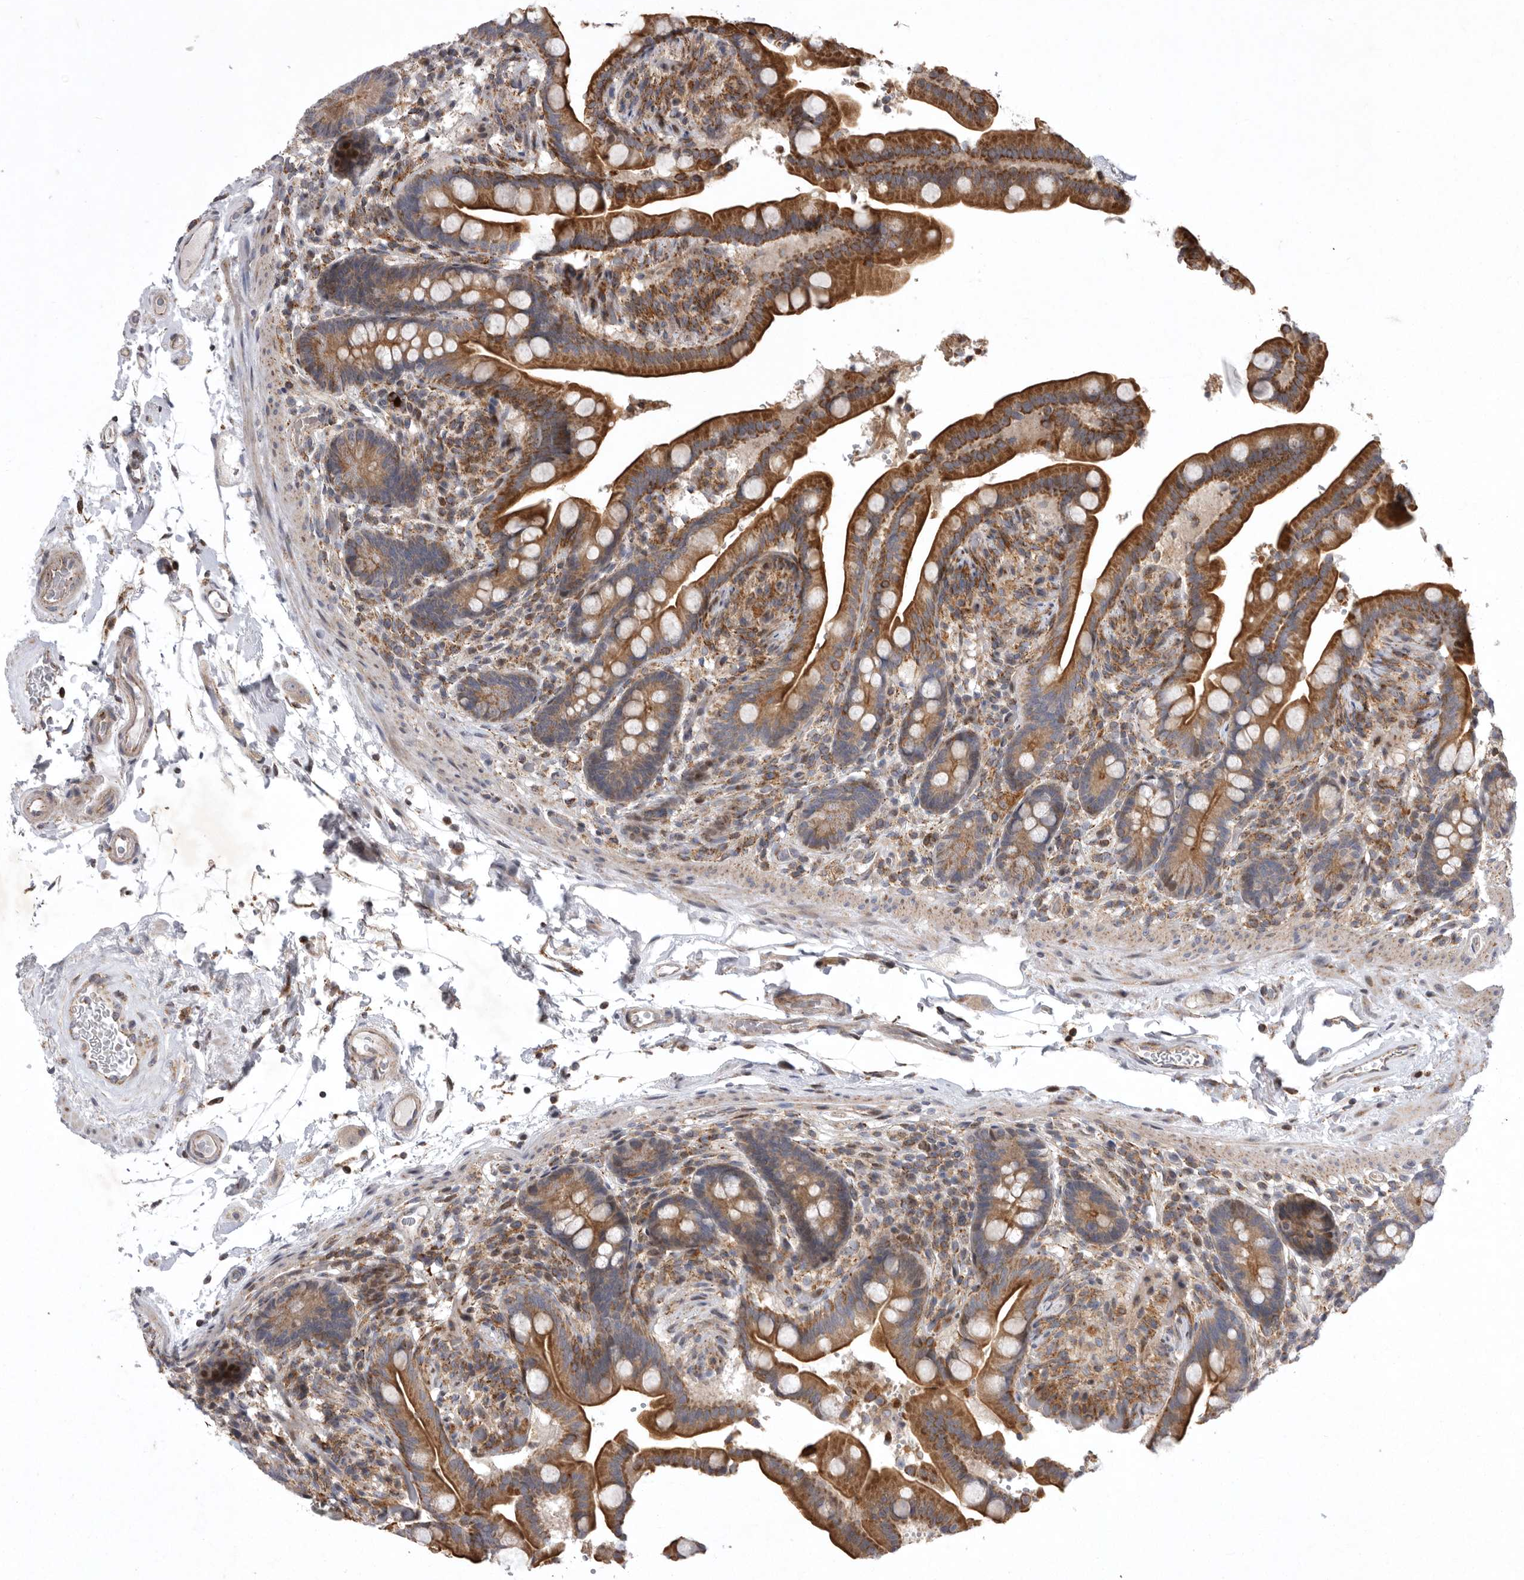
{"staining": {"intensity": "weak", "quantity": "25%-75%", "location": "cytoplasmic/membranous"}, "tissue": "colon", "cell_type": "Endothelial cells", "image_type": "normal", "snomed": [{"axis": "morphology", "description": "Normal tissue, NOS"}, {"axis": "topography", "description": "Smooth muscle"}, {"axis": "topography", "description": "Colon"}], "caption": "Unremarkable colon reveals weak cytoplasmic/membranous staining in about 25%-75% of endothelial cells.", "gene": "MPZL1", "patient": {"sex": "male", "age": 73}}